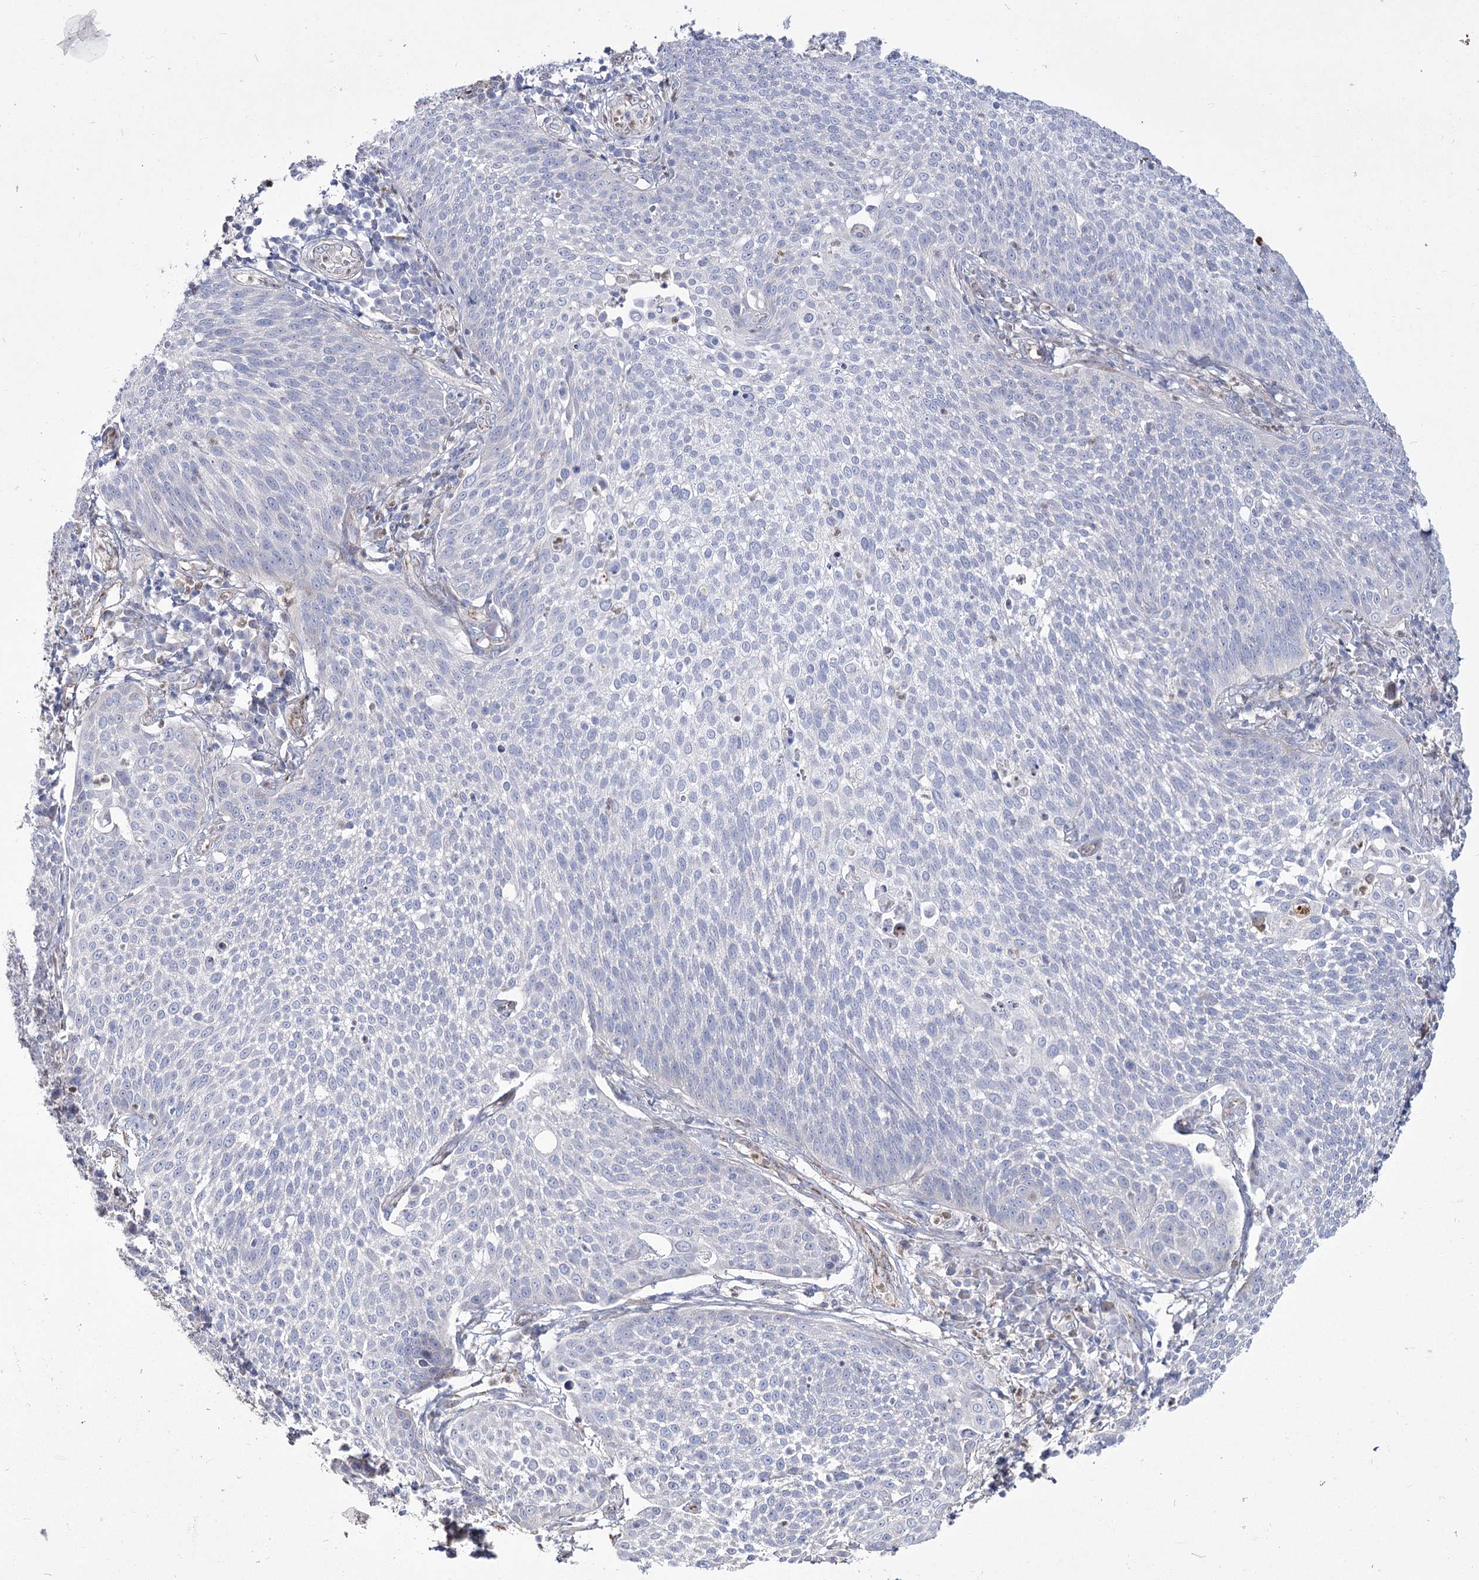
{"staining": {"intensity": "negative", "quantity": "none", "location": "none"}, "tissue": "cervical cancer", "cell_type": "Tumor cells", "image_type": "cancer", "snomed": [{"axis": "morphology", "description": "Squamous cell carcinoma, NOS"}, {"axis": "topography", "description": "Cervix"}], "caption": "Protein analysis of cervical cancer shows no significant expression in tumor cells.", "gene": "ME3", "patient": {"sex": "female", "age": 34}}